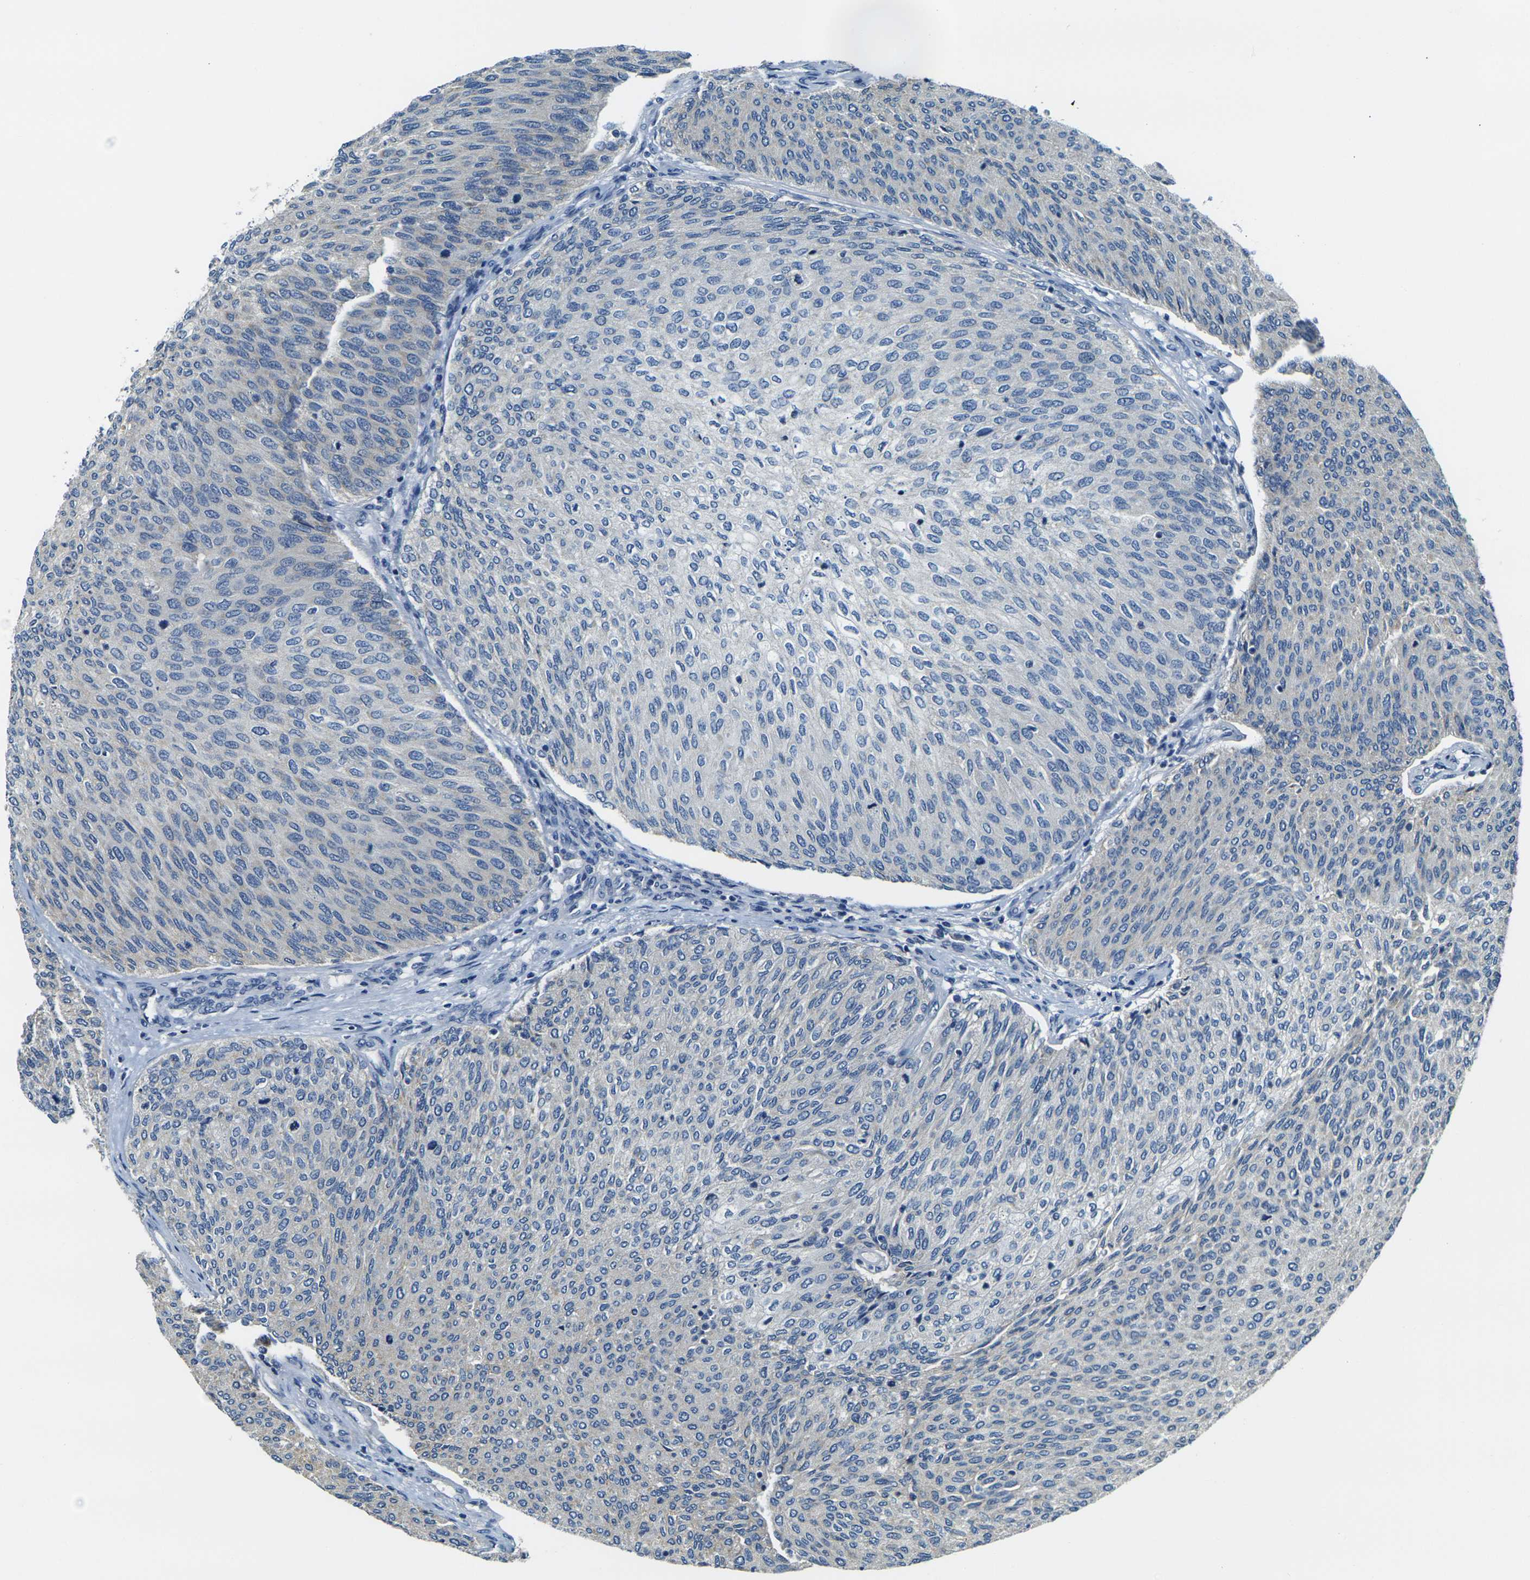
{"staining": {"intensity": "negative", "quantity": "none", "location": "none"}, "tissue": "urothelial cancer", "cell_type": "Tumor cells", "image_type": "cancer", "snomed": [{"axis": "morphology", "description": "Urothelial carcinoma, Low grade"}, {"axis": "topography", "description": "Urinary bladder"}], "caption": "Immunohistochemical staining of low-grade urothelial carcinoma shows no significant staining in tumor cells.", "gene": "SHISAL2B", "patient": {"sex": "female", "age": 79}}